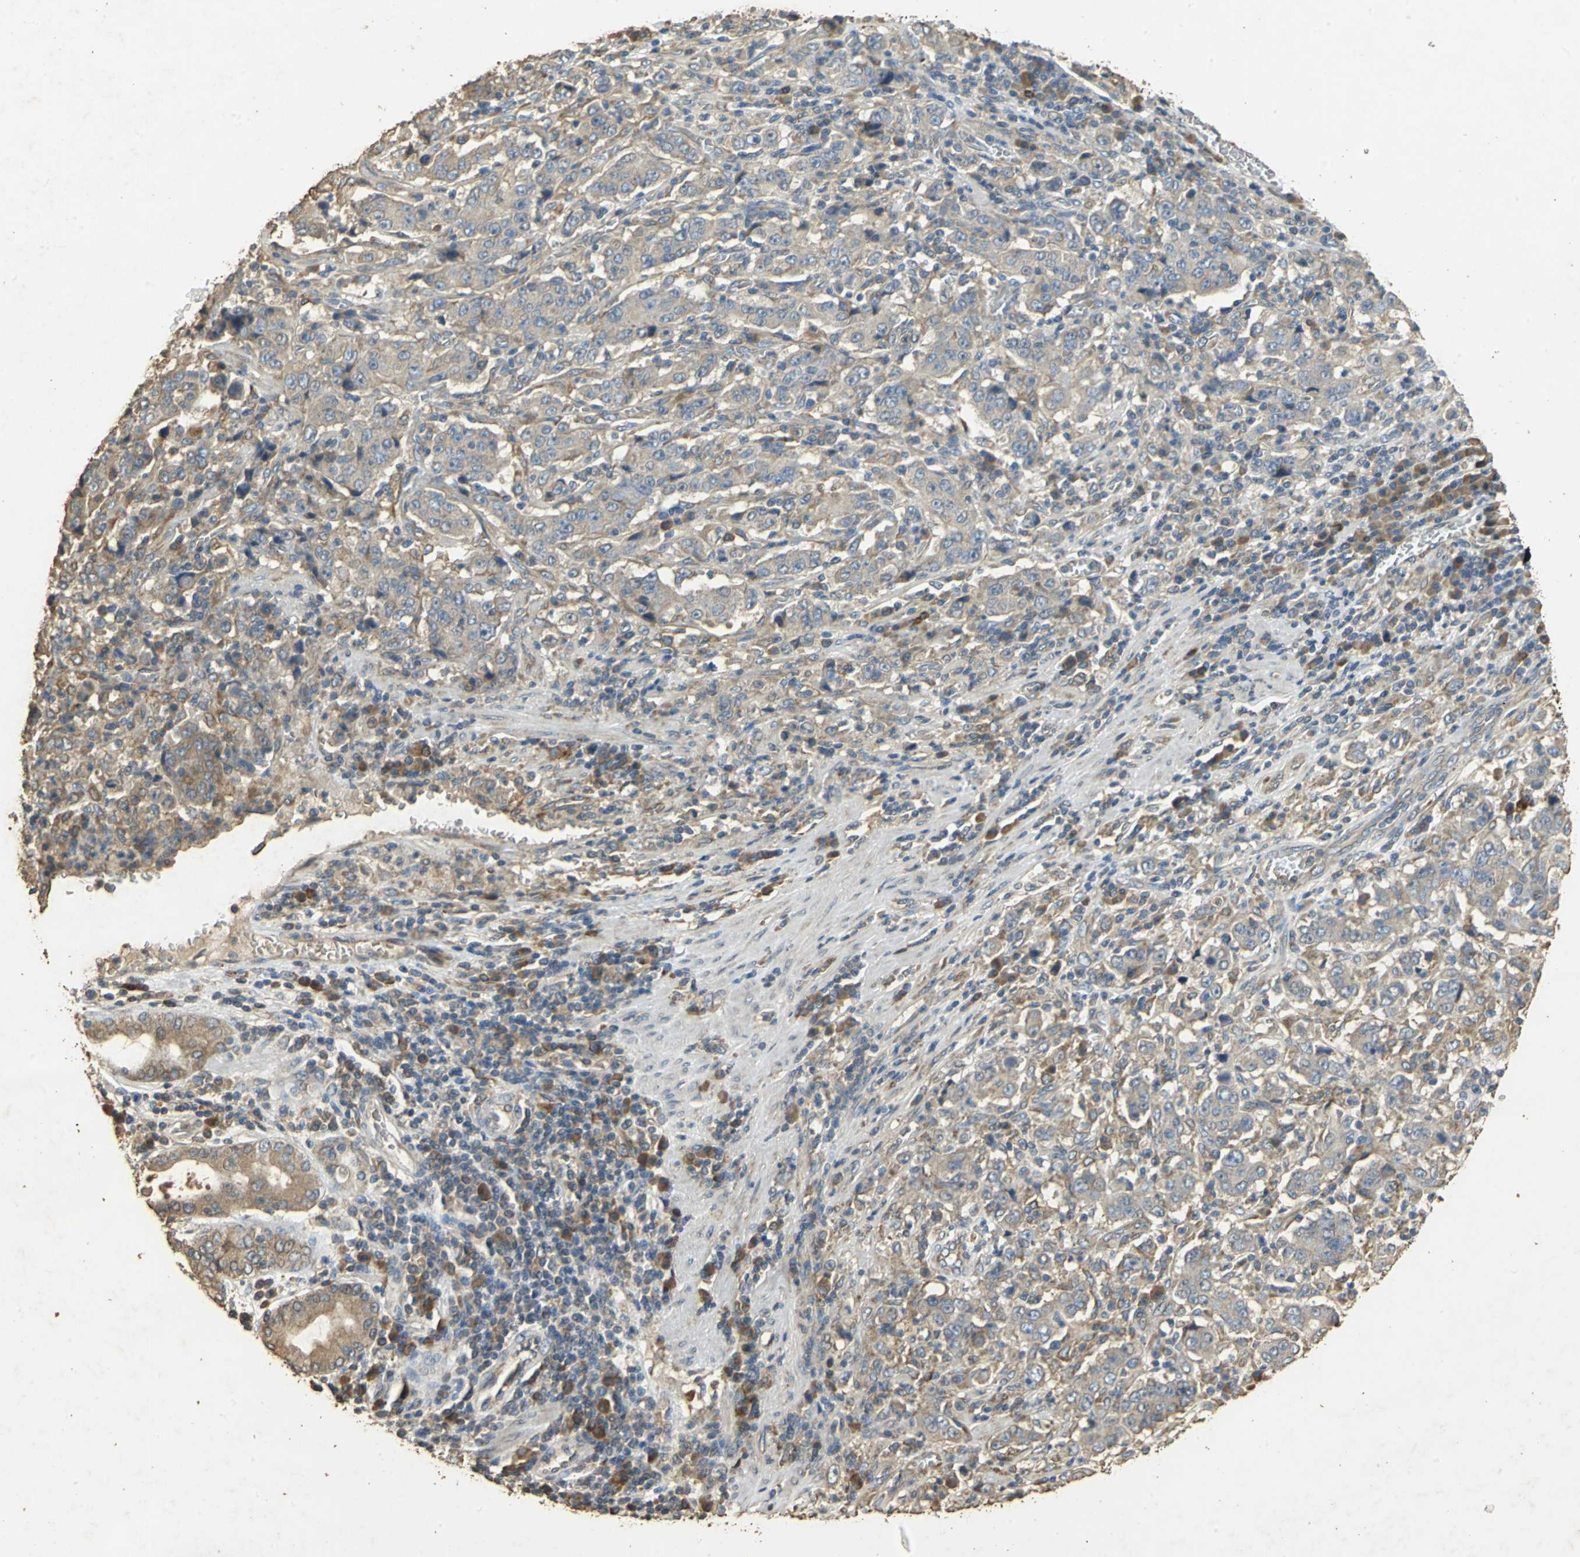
{"staining": {"intensity": "moderate", "quantity": ">75%", "location": "cytoplasmic/membranous"}, "tissue": "stomach cancer", "cell_type": "Tumor cells", "image_type": "cancer", "snomed": [{"axis": "morphology", "description": "Normal tissue, NOS"}, {"axis": "morphology", "description": "Adenocarcinoma, NOS"}, {"axis": "topography", "description": "Stomach, upper"}, {"axis": "topography", "description": "Stomach"}], "caption": "The immunohistochemical stain labels moderate cytoplasmic/membranous staining in tumor cells of stomach cancer (adenocarcinoma) tissue.", "gene": "ACSL4", "patient": {"sex": "male", "age": 59}}